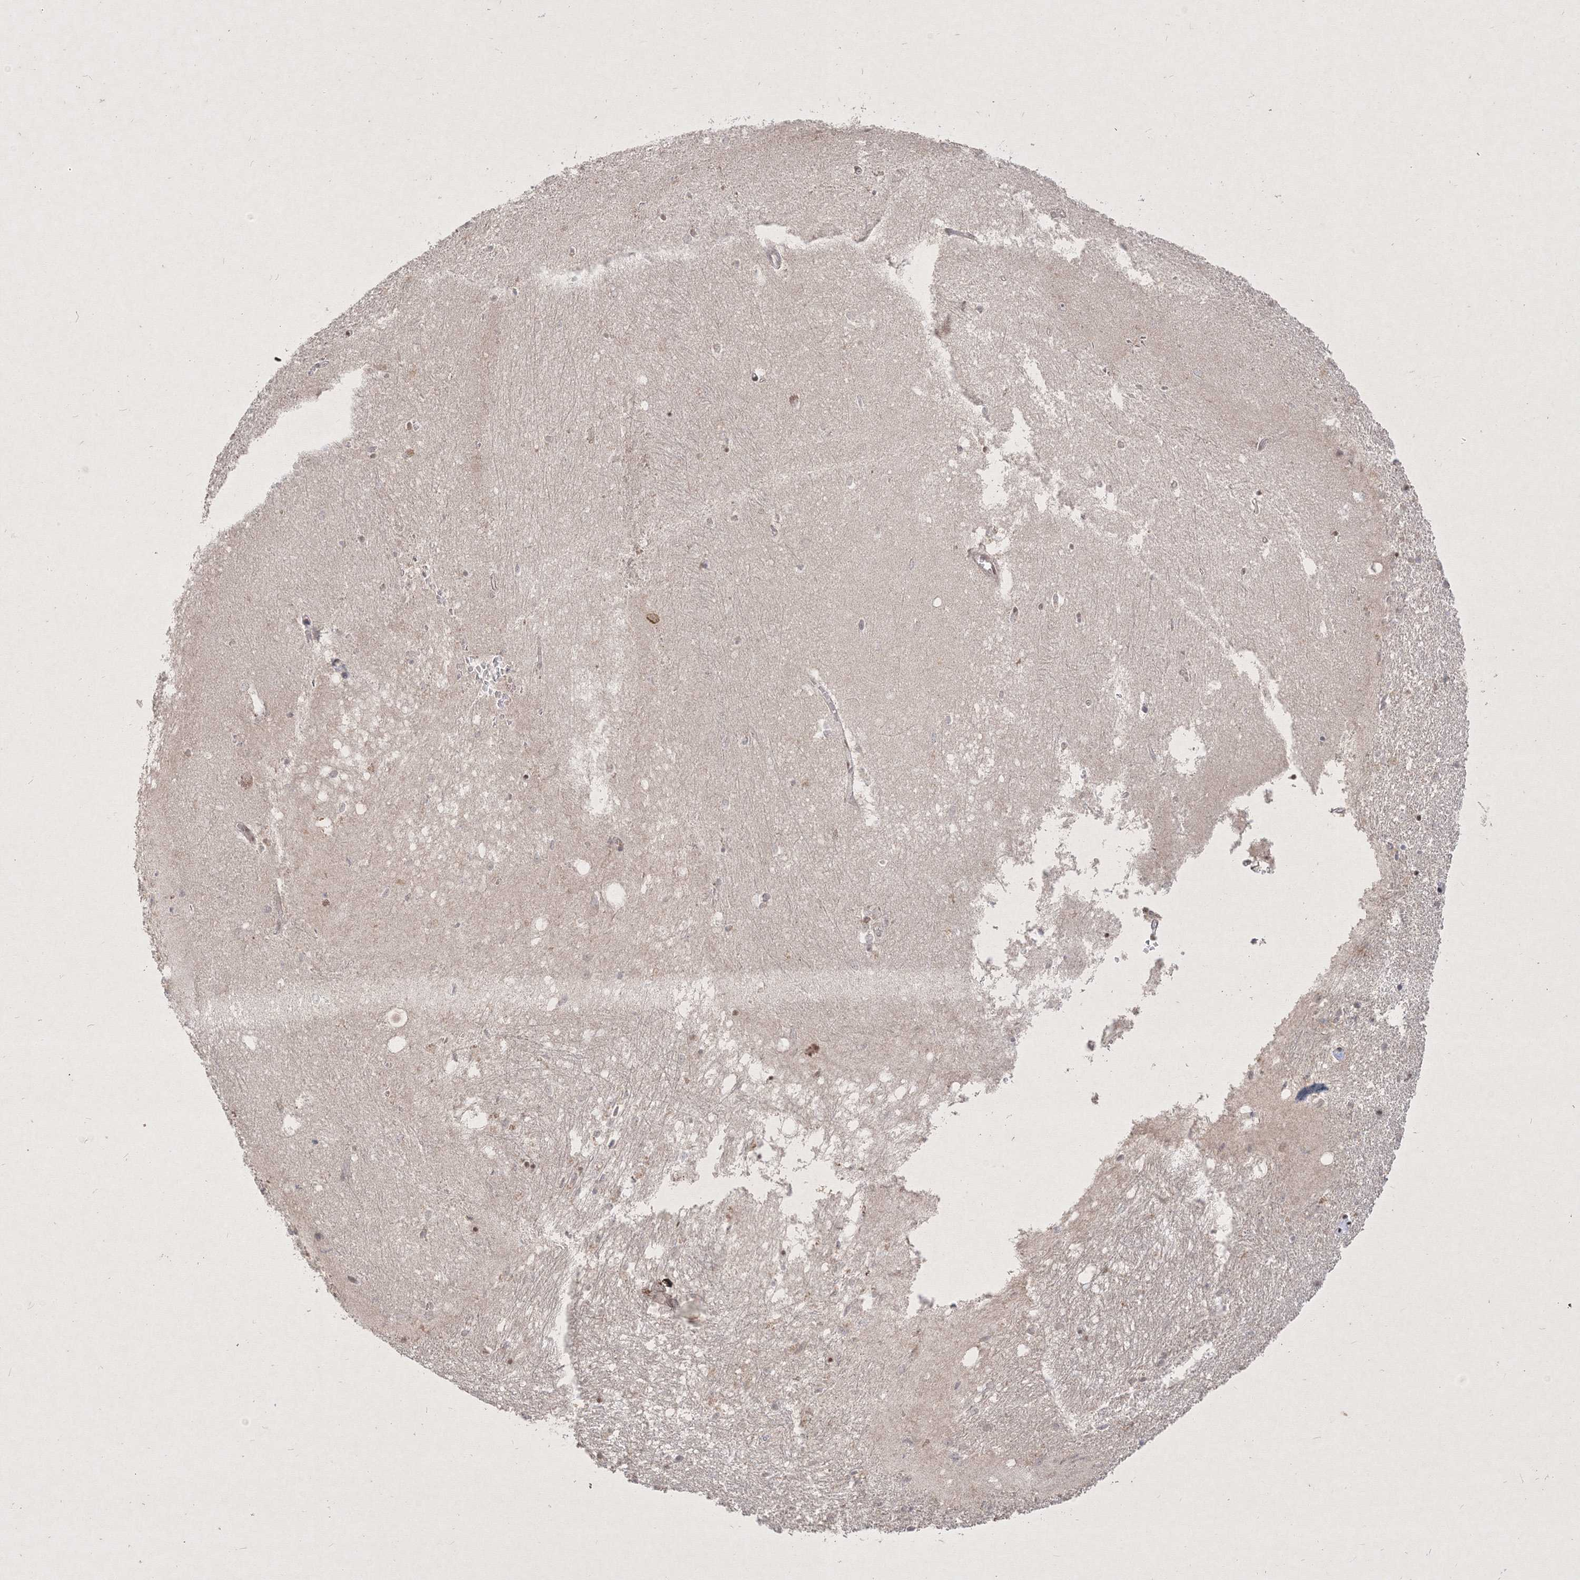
{"staining": {"intensity": "weak", "quantity": "25%-75%", "location": "cytoplasmic/membranous,nuclear"}, "tissue": "hippocampus", "cell_type": "Glial cells", "image_type": "normal", "snomed": [{"axis": "morphology", "description": "Normal tissue, NOS"}, {"axis": "topography", "description": "Hippocampus"}], "caption": "The immunohistochemical stain labels weak cytoplasmic/membranous,nuclear positivity in glial cells of normal hippocampus. The staining is performed using DAB brown chromogen to label protein expression. The nuclei are counter-stained blue using hematoxylin.", "gene": "TAB1", "patient": {"sex": "female", "age": 64}}